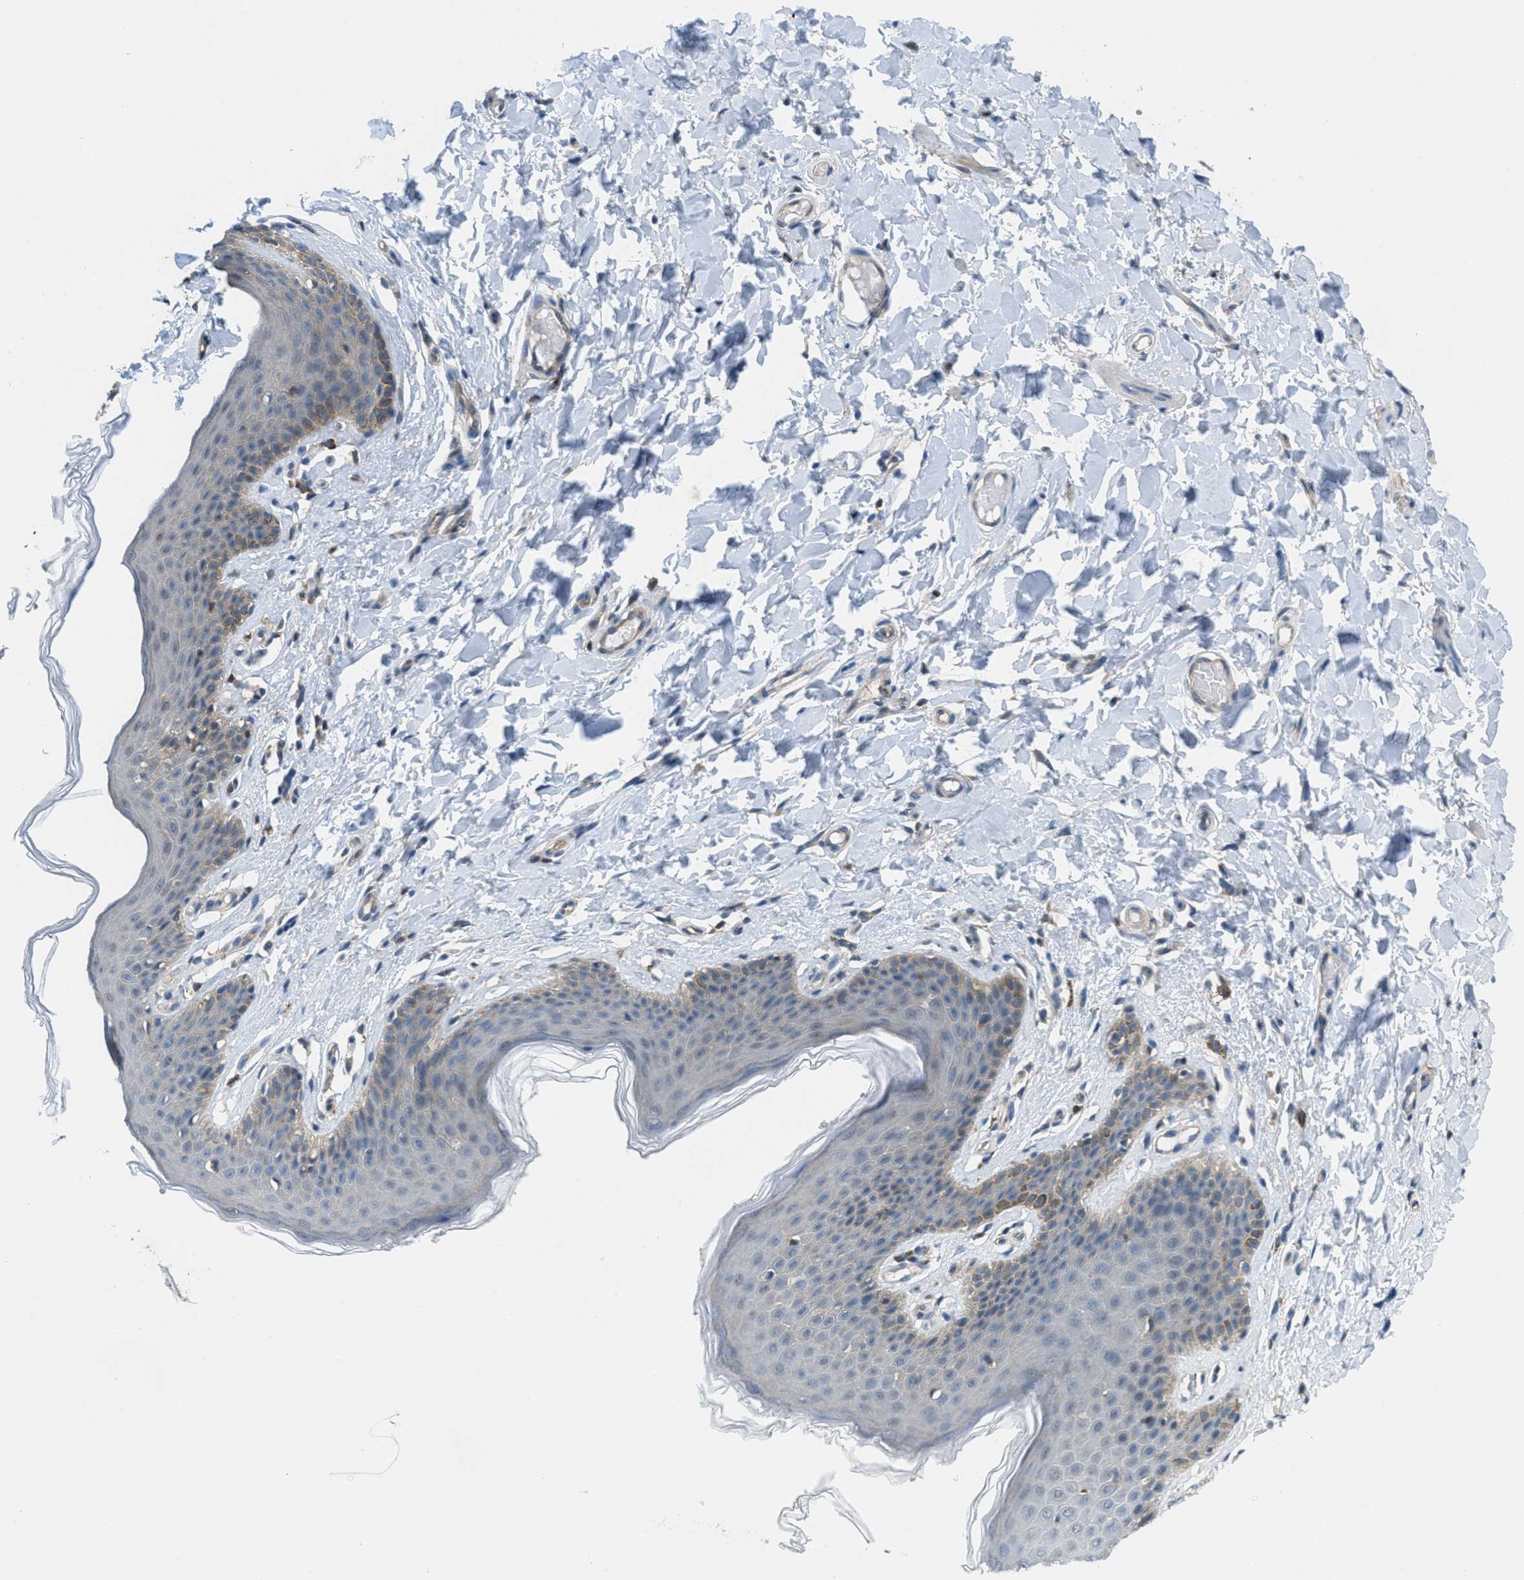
{"staining": {"intensity": "moderate", "quantity": "<25%", "location": "cytoplasmic/membranous"}, "tissue": "skin", "cell_type": "Epidermal cells", "image_type": "normal", "snomed": [{"axis": "morphology", "description": "Normal tissue, NOS"}, {"axis": "topography", "description": "Vulva"}], "caption": "This histopathology image demonstrates unremarkable skin stained with immunohistochemistry (IHC) to label a protein in brown. The cytoplasmic/membranous of epidermal cells show moderate positivity for the protein. Nuclei are counter-stained blue.", "gene": "PIP5K1C", "patient": {"sex": "female", "age": 66}}